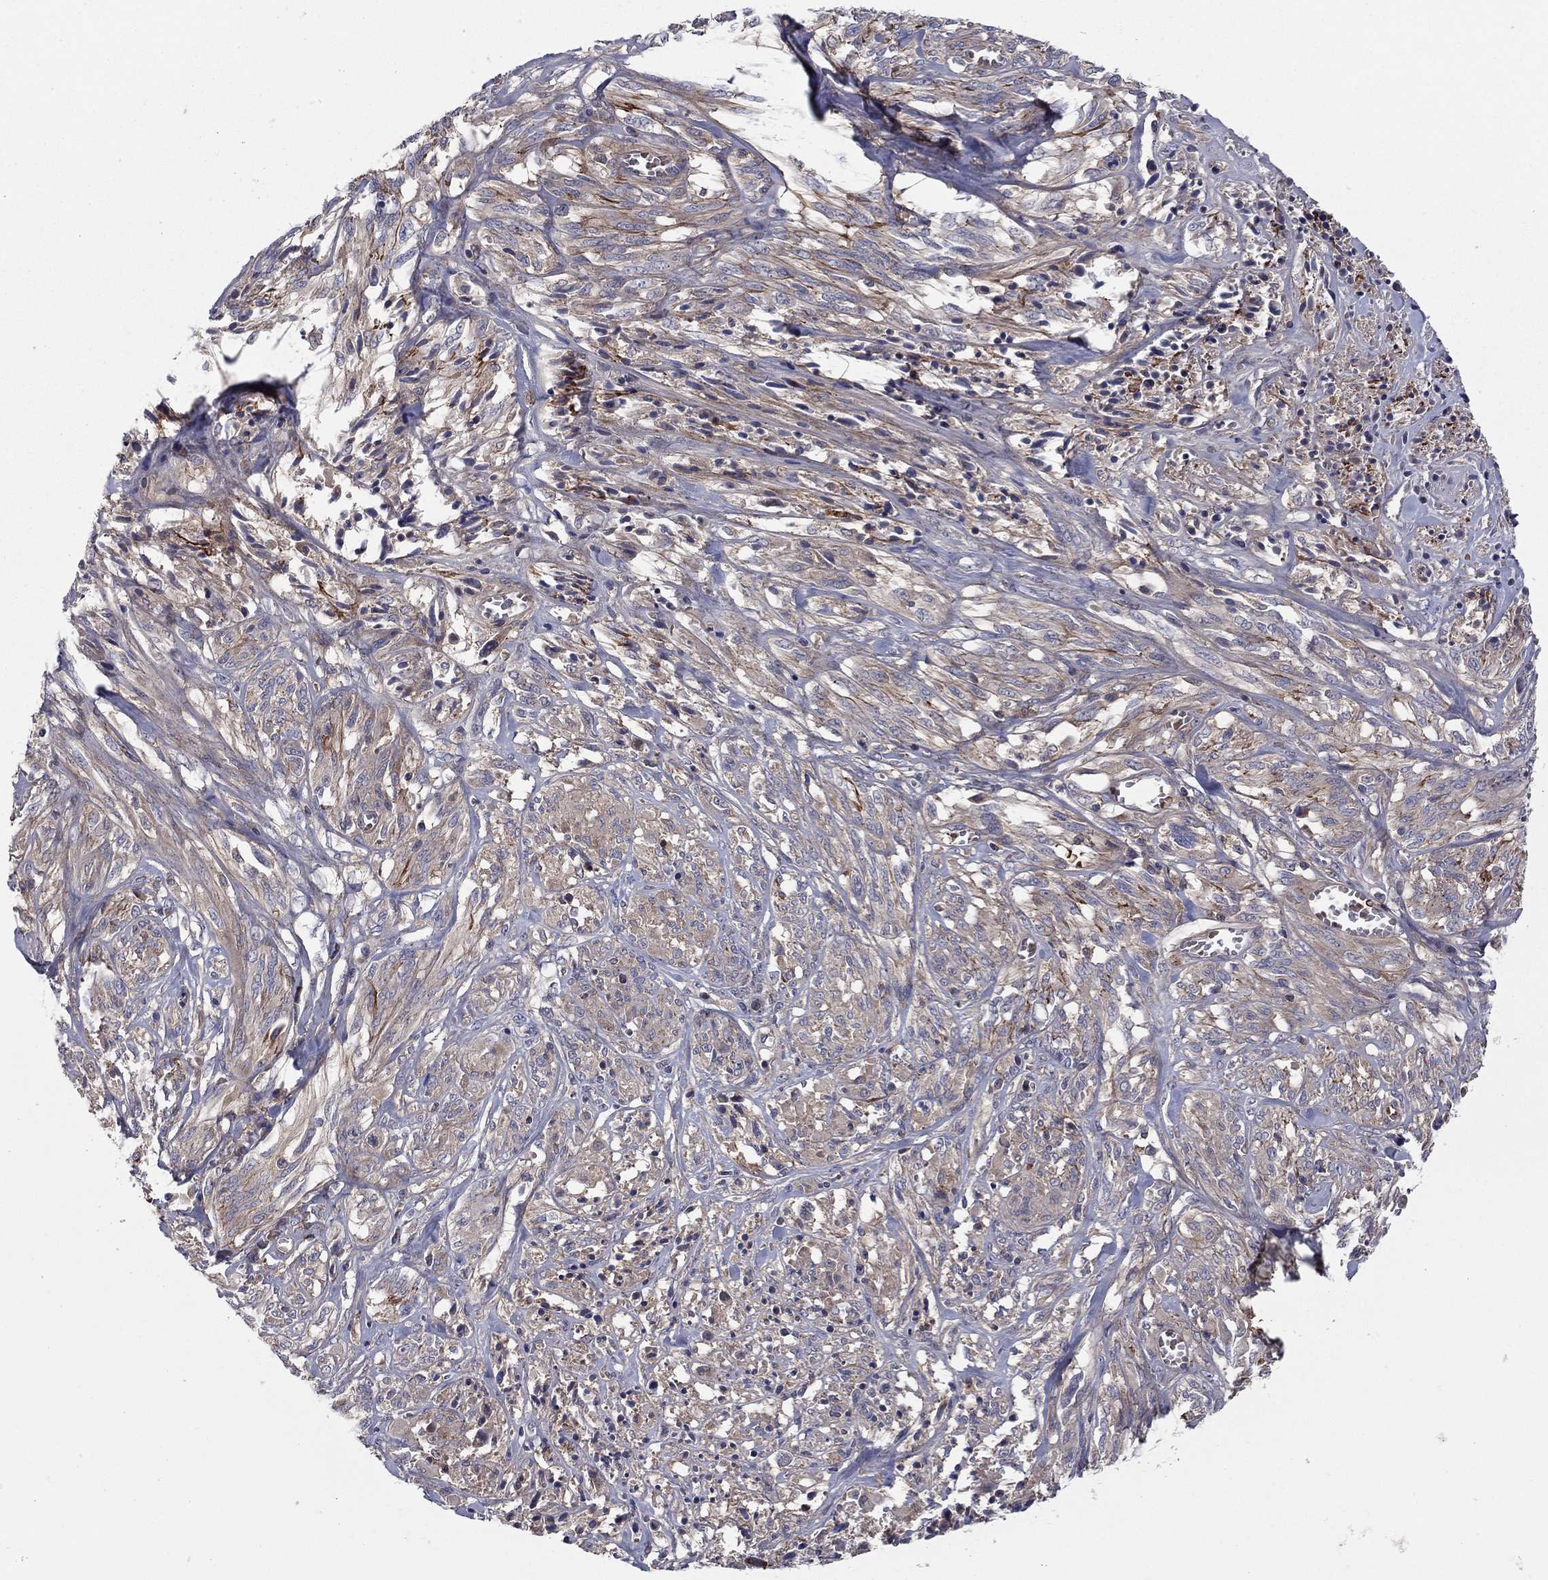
{"staining": {"intensity": "negative", "quantity": "none", "location": "none"}, "tissue": "melanoma", "cell_type": "Tumor cells", "image_type": "cancer", "snomed": [{"axis": "morphology", "description": "Malignant melanoma, NOS"}, {"axis": "topography", "description": "Skin"}], "caption": "Immunohistochemical staining of human melanoma demonstrates no significant positivity in tumor cells.", "gene": "RNF123", "patient": {"sex": "female", "age": 91}}